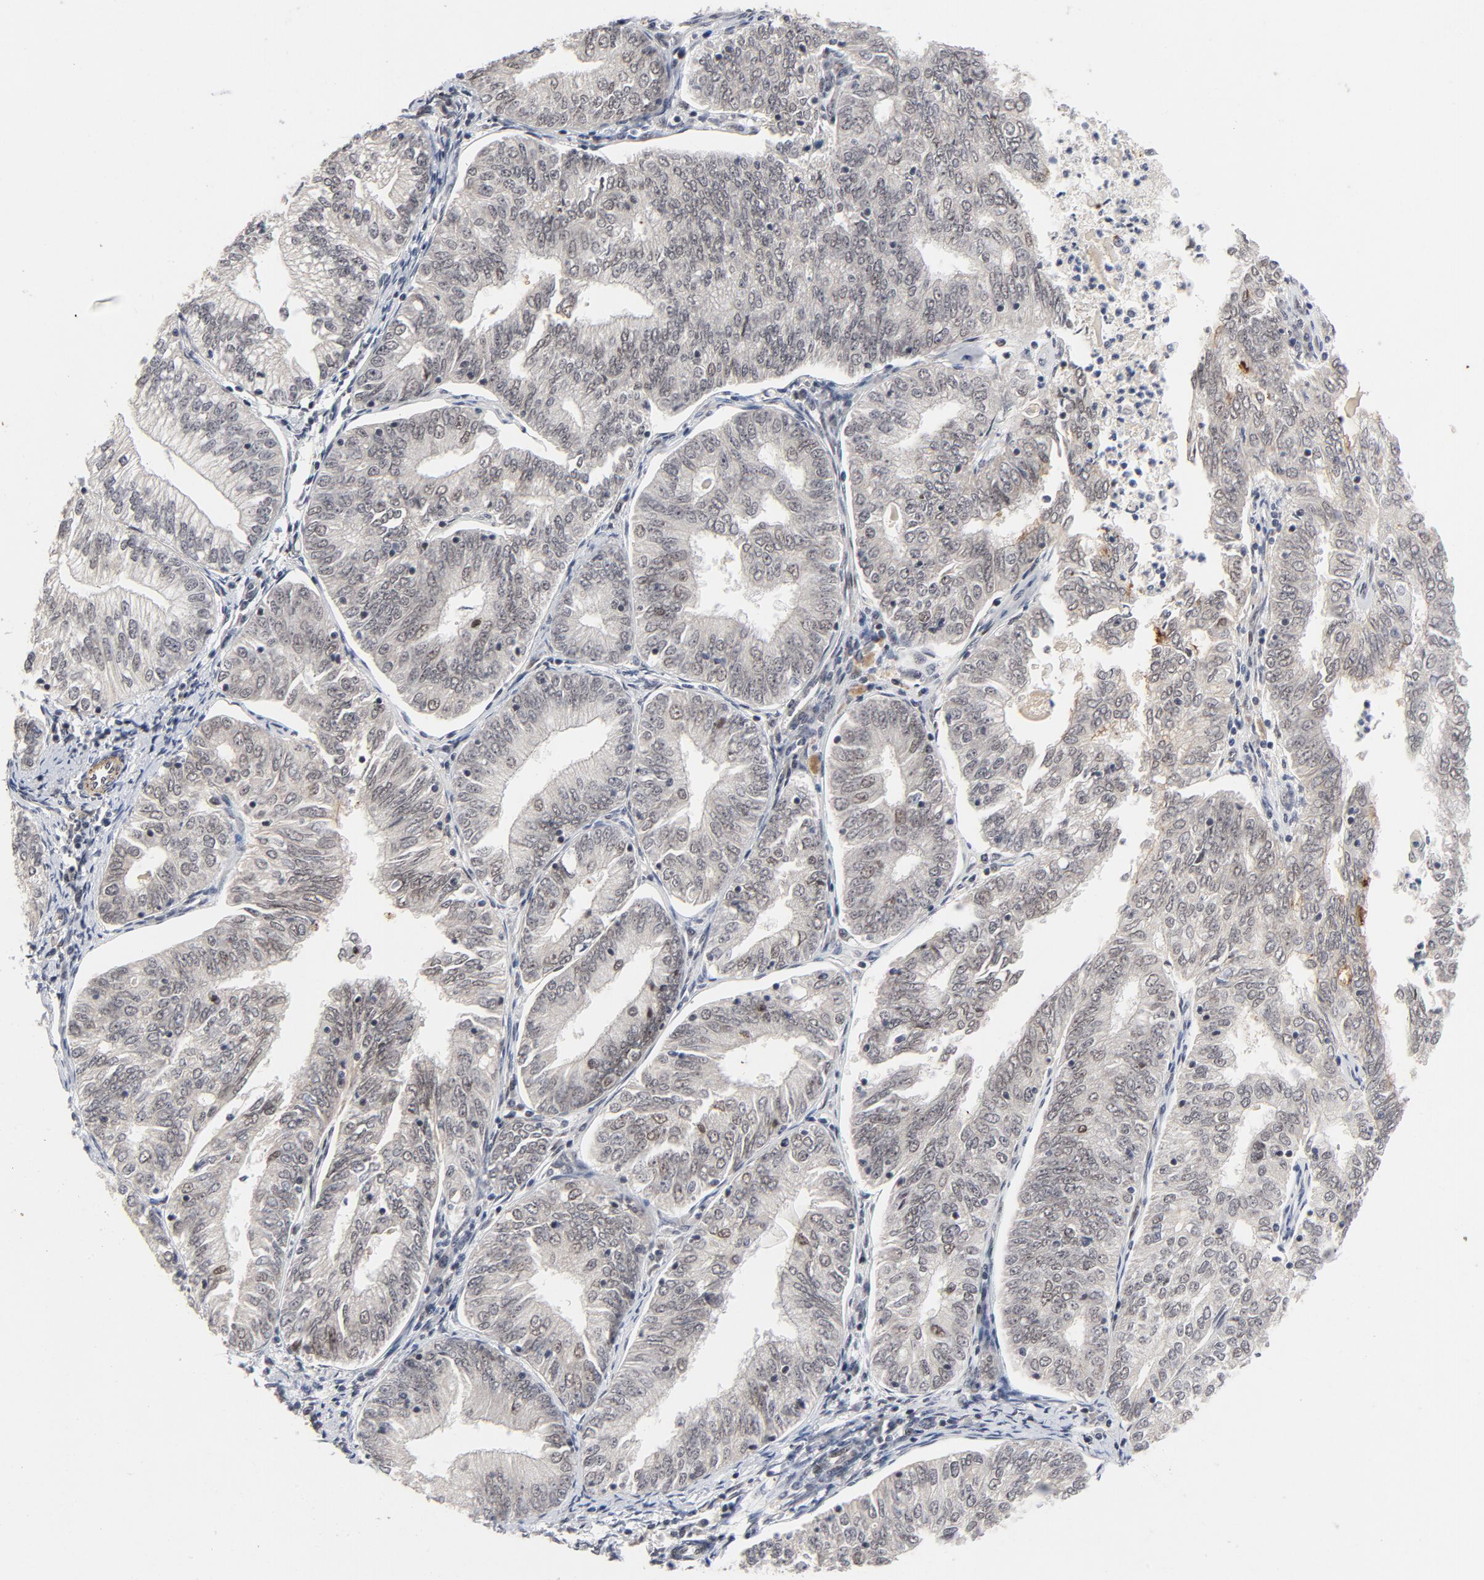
{"staining": {"intensity": "weak", "quantity": ">75%", "location": "nuclear"}, "tissue": "endometrial cancer", "cell_type": "Tumor cells", "image_type": "cancer", "snomed": [{"axis": "morphology", "description": "Adenocarcinoma, NOS"}, {"axis": "topography", "description": "Endometrium"}], "caption": "This histopathology image exhibits immunohistochemistry staining of endometrial cancer, with low weak nuclear staining in approximately >75% of tumor cells.", "gene": "ZKSCAN8", "patient": {"sex": "female", "age": 69}}